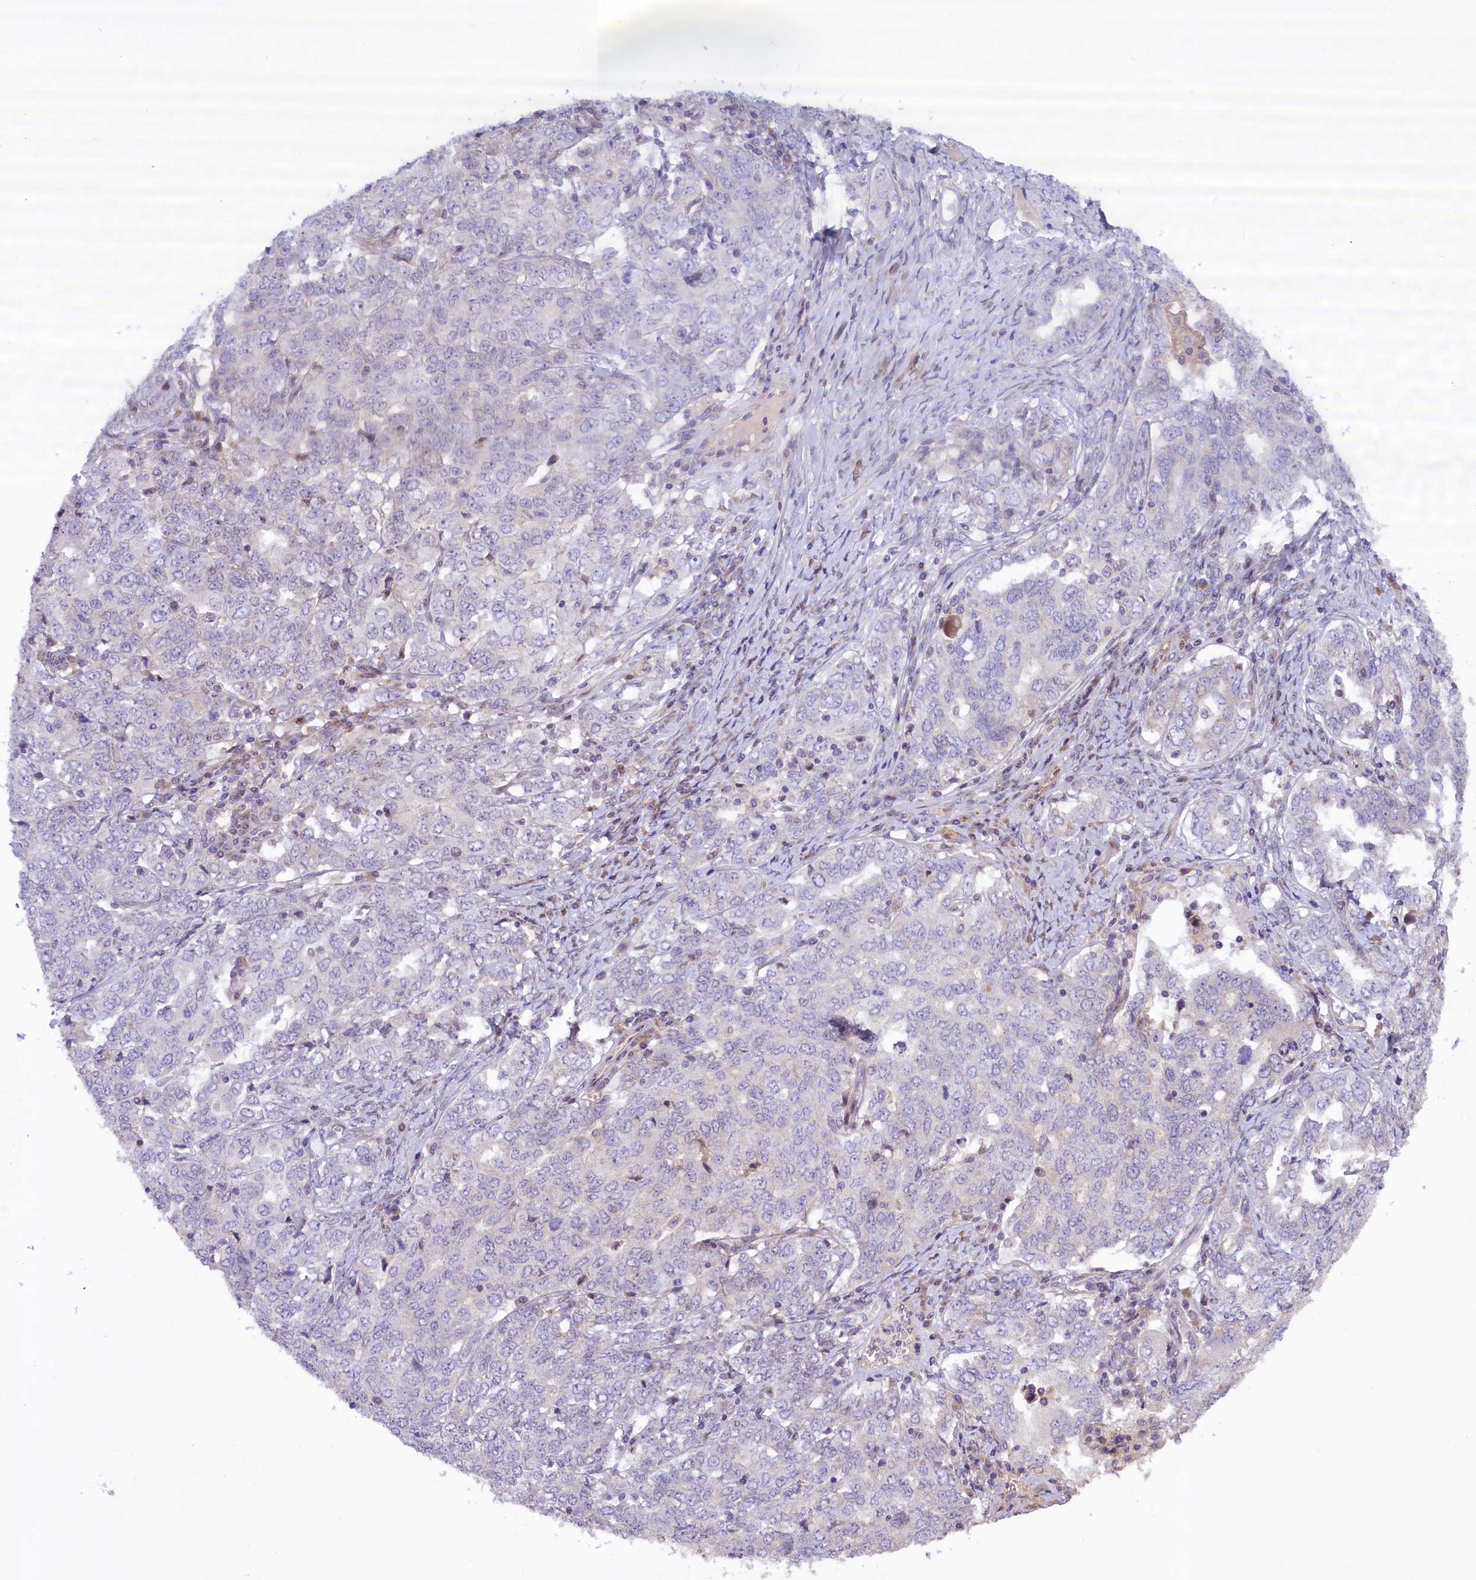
{"staining": {"intensity": "negative", "quantity": "none", "location": "none"}, "tissue": "ovarian cancer", "cell_type": "Tumor cells", "image_type": "cancer", "snomed": [{"axis": "morphology", "description": "Carcinoma, endometroid"}, {"axis": "topography", "description": "Ovary"}], "caption": "There is no significant expression in tumor cells of ovarian cancer (endometroid carcinoma).", "gene": "HDAC5", "patient": {"sex": "female", "age": 62}}